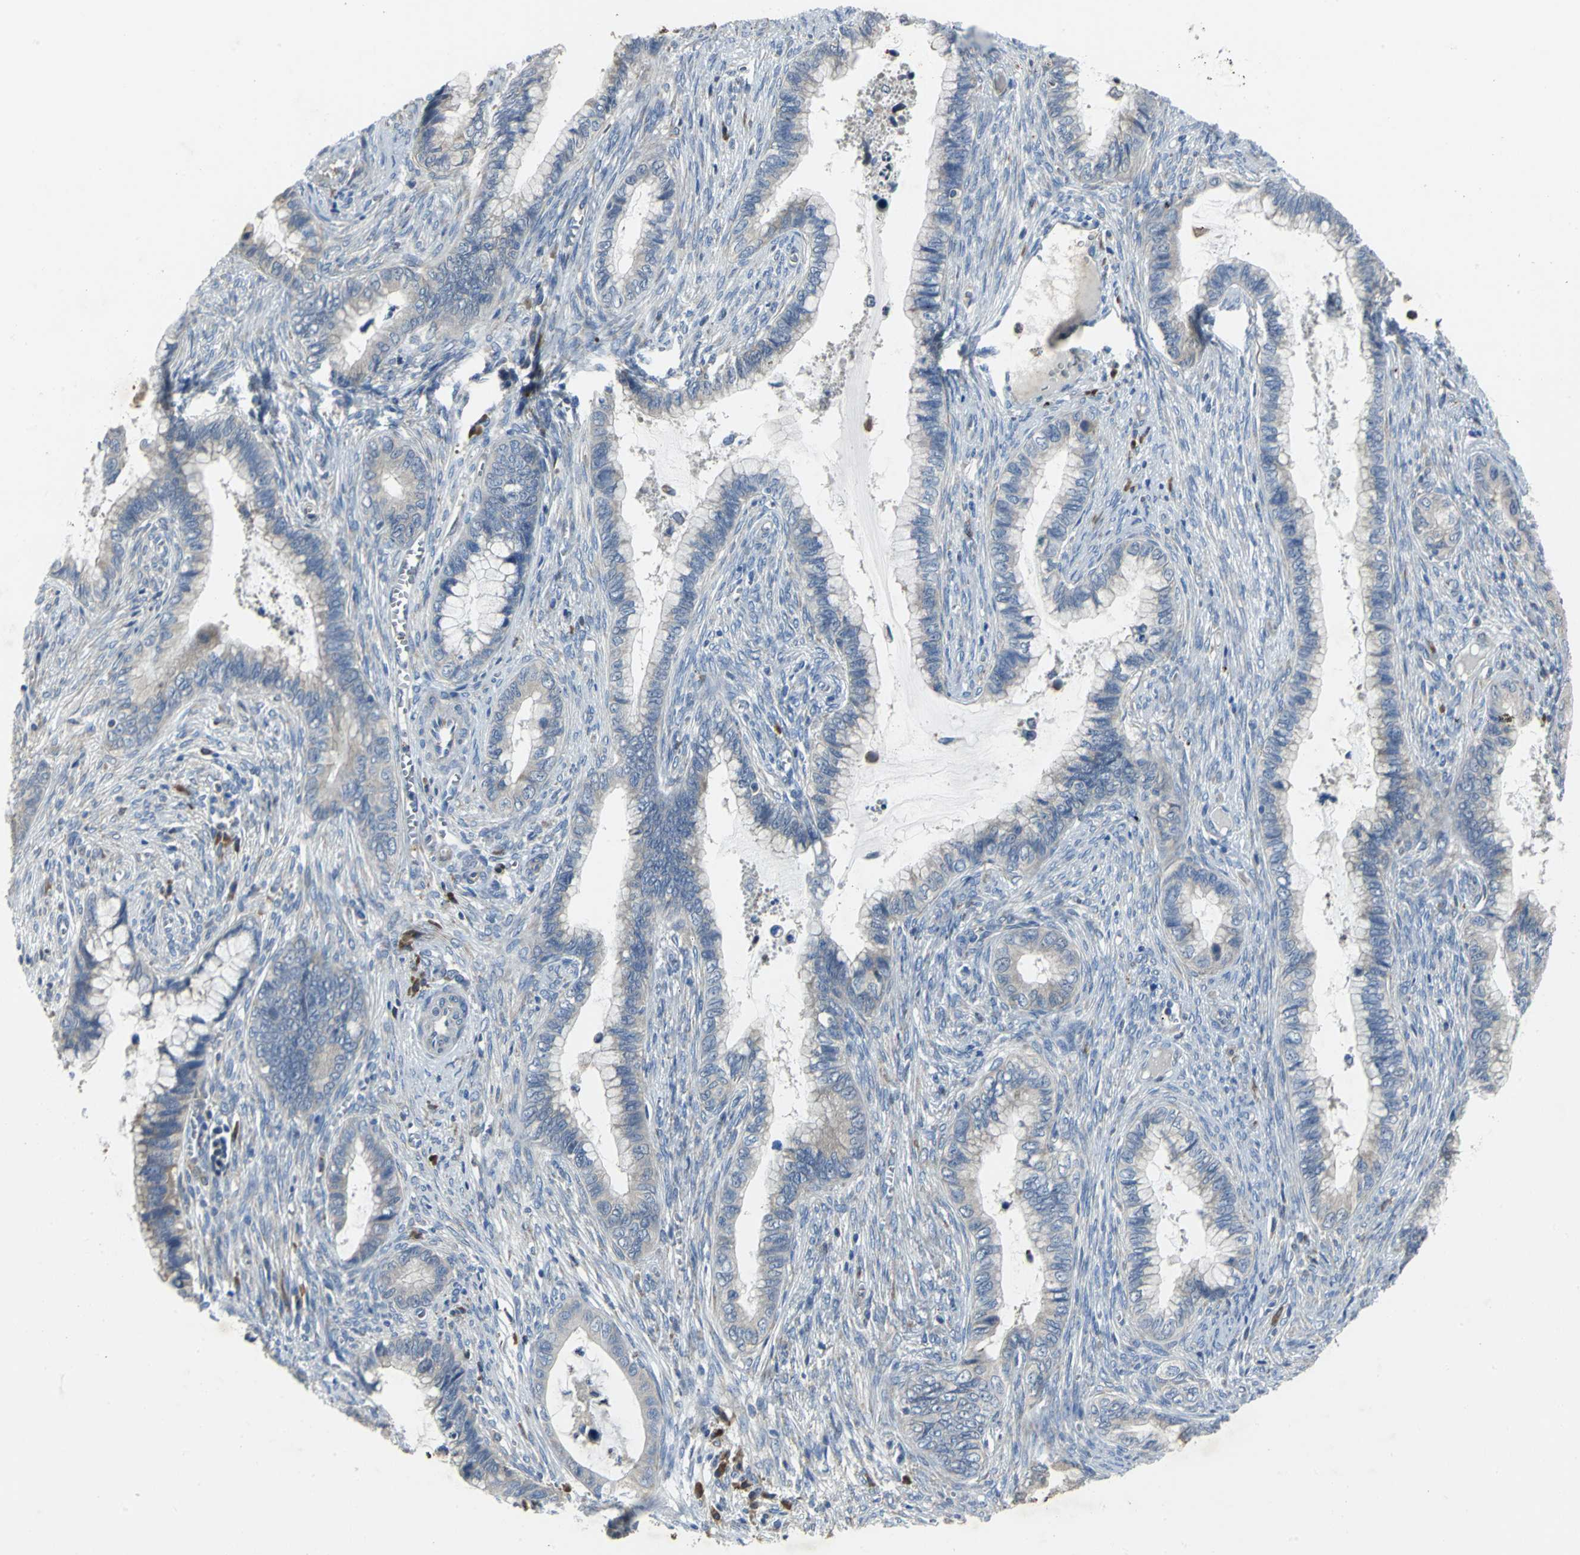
{"staining": {"intensity": "weak", "quantity": "<25%", "location": "cytoplasmic/membranous"}, "tissue": "cervical cancer", "cell_type": "Tumor cells", "image_type": "cancer", "snomed": [{"axis": "morphology", "description": "Adenocarcinoma, NOS"}, {"axis": "topography", "description": "Cervix"}], "caption": "The photomicrograph displays no significant staining in tumor cells of cervical adenocarcinoma.", "gene": "EIF5A", "patient": {"sex": "female", "age": 44}}